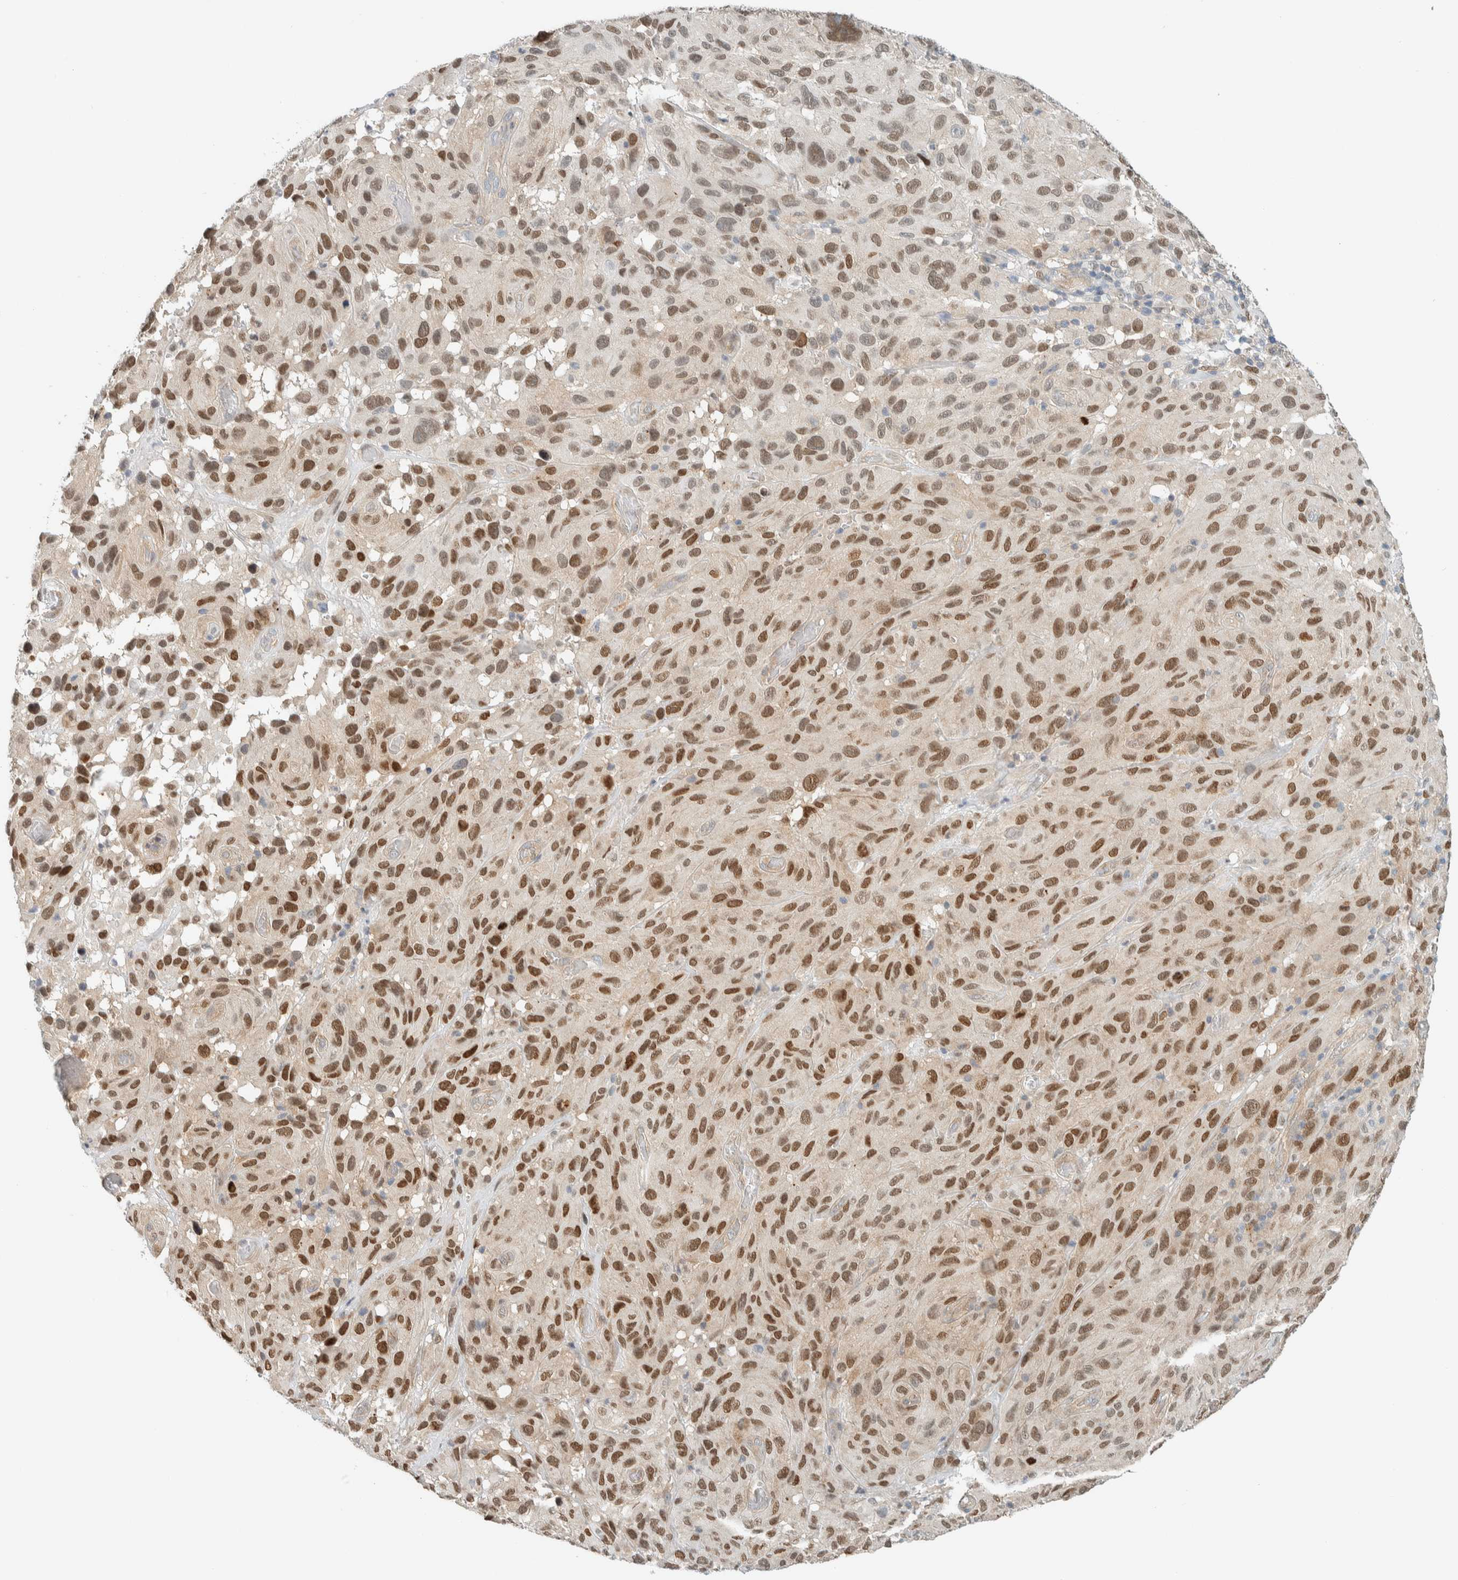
{"staining": {"intensity": "moderate", "quantity": ">75%", "location": "nuclear"}, "tissue": "melanoma", "cell_type": "Tumor cells", "image_type": "cancer", "snomed": [{"axis": "morphology", "description": "Malignant melanoma, NOS"}, {"axis": "topography", "description": "Skin"}], "caption": "Immunohistochemistry staining of malignant melanoma, which displays medium levels of moderate nuclear expression in about >75% of tumor cells indicating moderate nuclear protein expression. The staining was performed using DAB (brown) for protein detection and nuclei were counterstained in hematoxylin (blue).", "gene": "TFE3", "patient": {"sex": "male", "age": 66}}